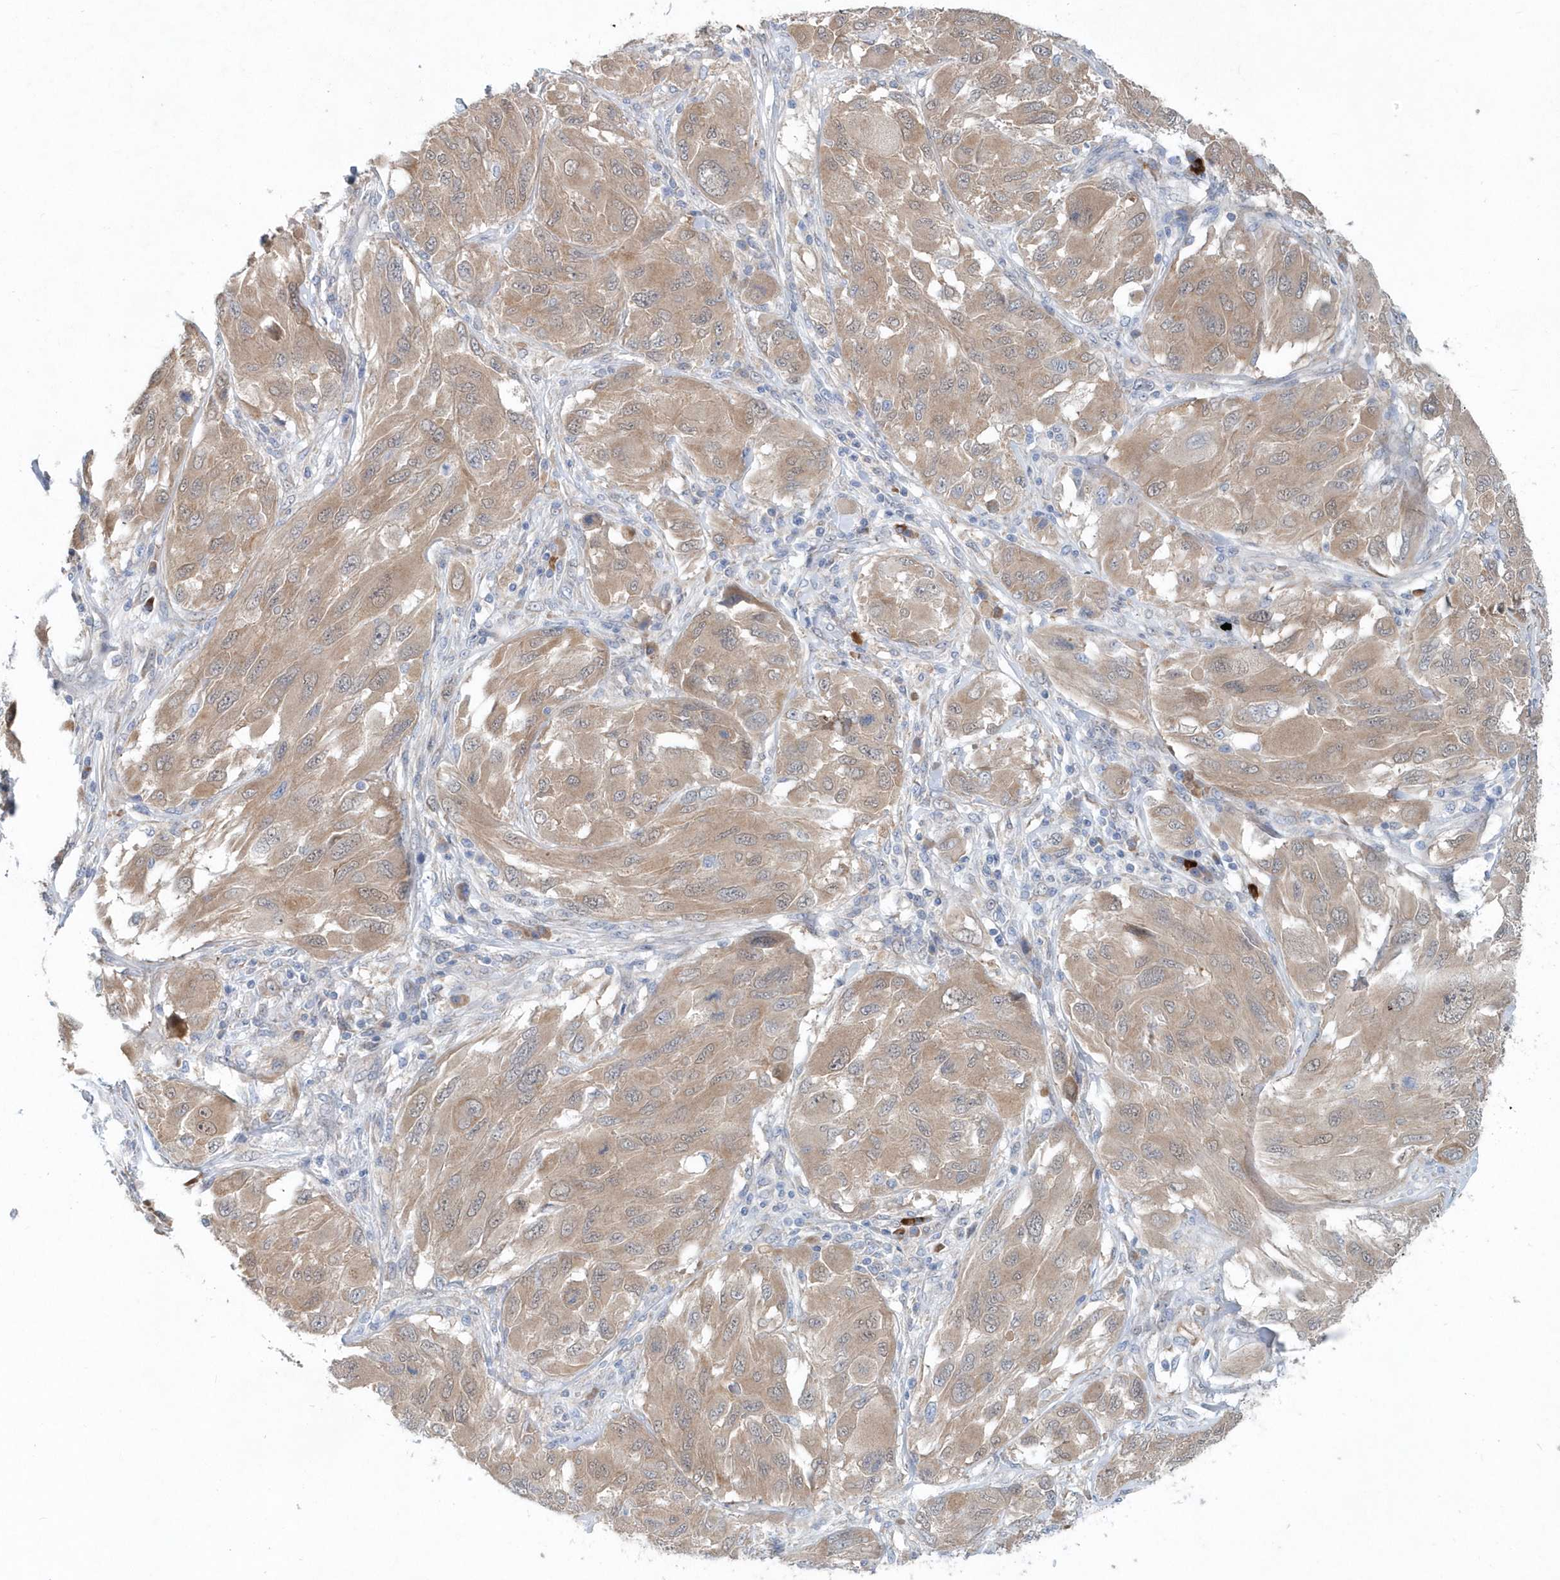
{"staining": {"intensity": "weak", "quantity": ">75%", "location": "cytoplasmic/membranous"}, "tissue": "melanoma", "cell_type": "Tumor cells", "image_type": "cancer", "snomed": [{"axis": "morphology", "description": "Malignant melanoma, NOS"}, {"axis": "topography", "description": "Skin"}], "caption": "High-magnification brightfield microscopy of malignant melanoma stained with DAB (brown) and counterstained with hematoxylin (blue). tumor cells exhibit weak cytoplasmic/membranous positivity is appreciated in approximately>75% of cells.", "gene": "PFN2", "patient": {"sex": "female", "age": 91}}